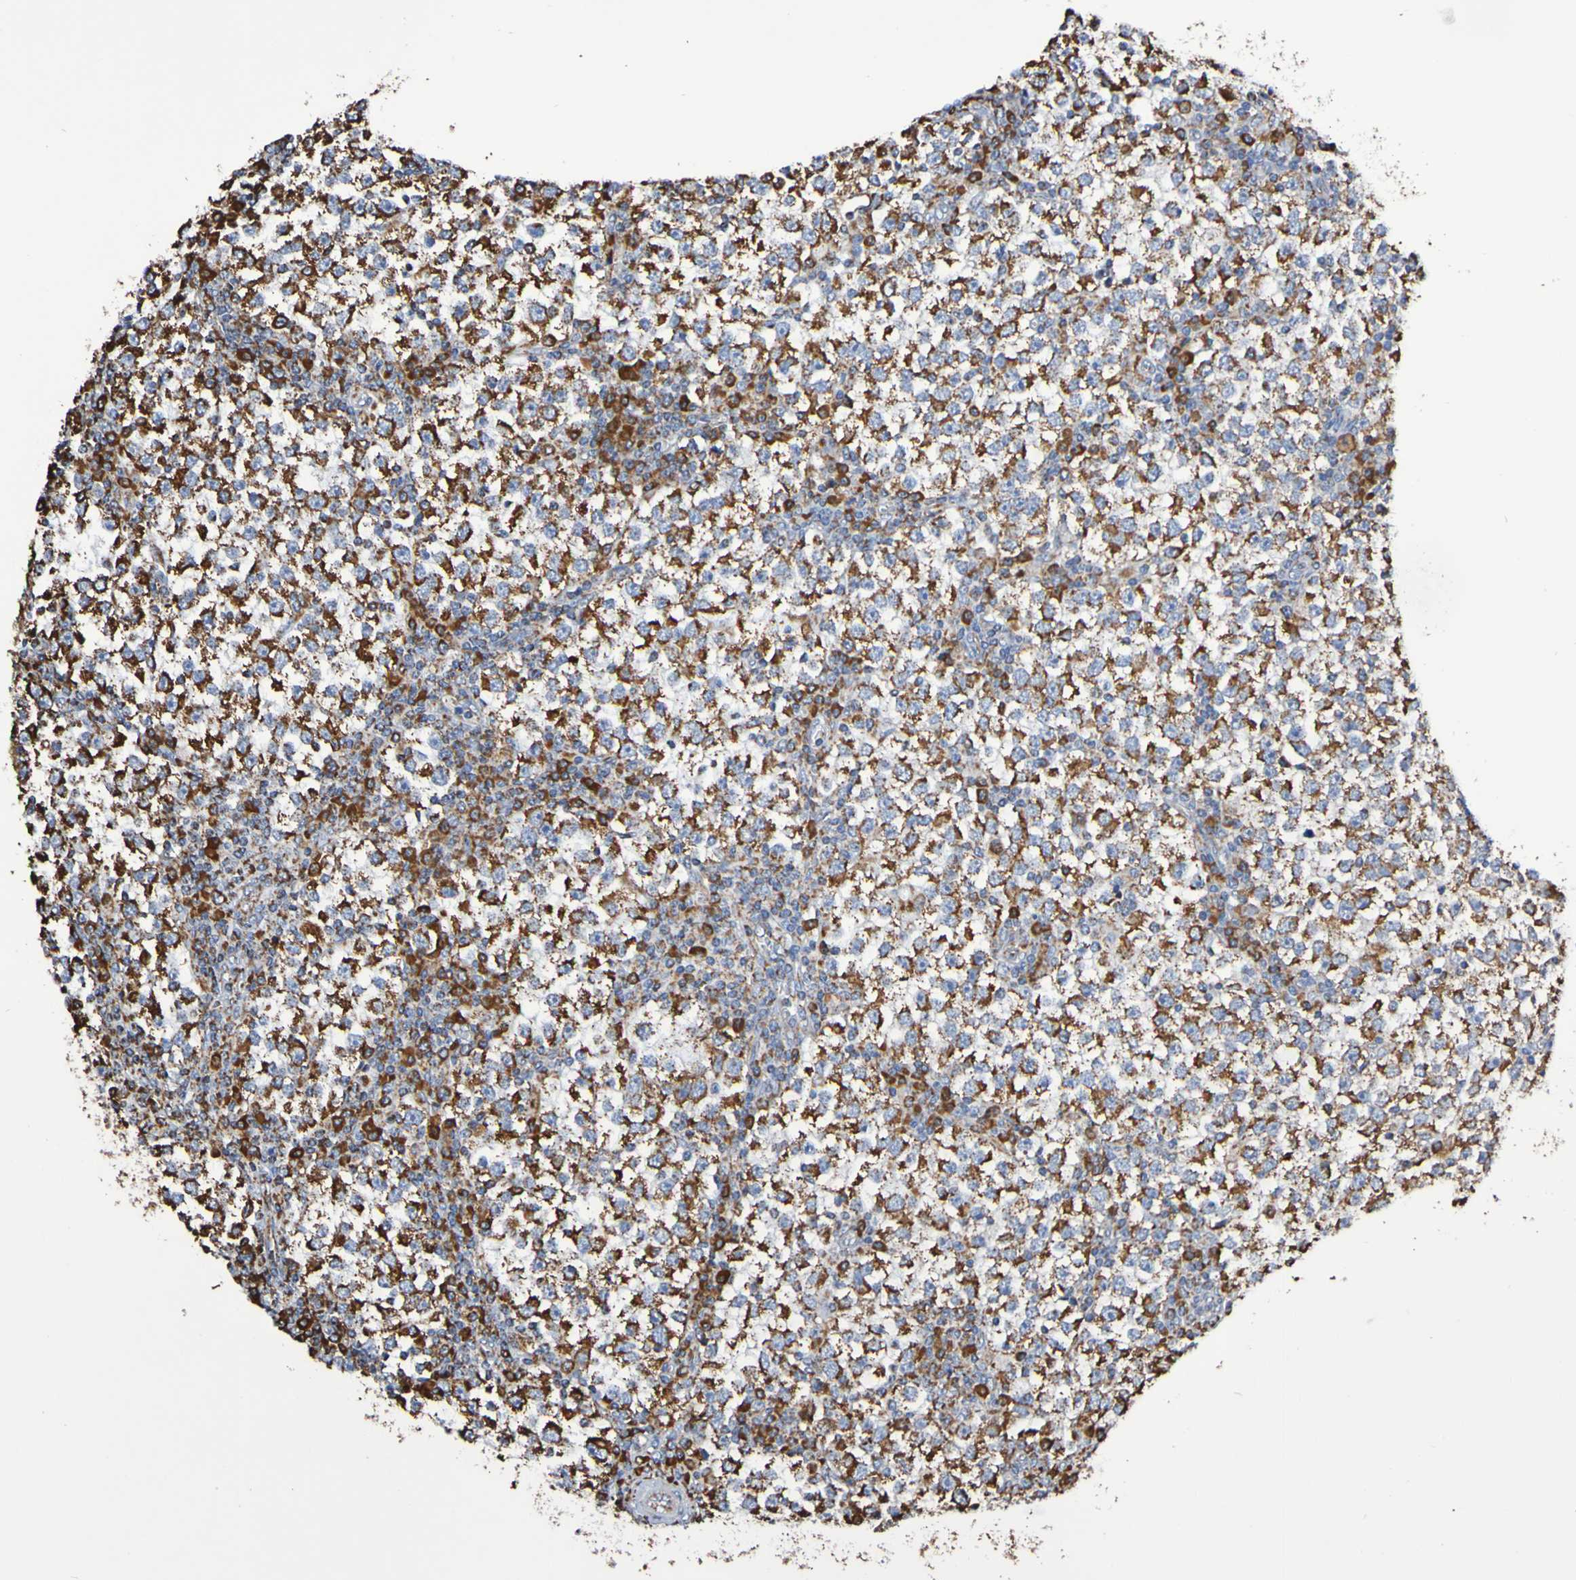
{"staining": {"intensity": "strong", "quantity": ">75%", "location": "cytoplasmic/membranous"}, "tissue": "testis cancer", "cell_type": "Tumor cells", "image_type": "cancer", "snomed": [{"axis": "morphology", "description": "Seminoma, NOS"}, {"axis": "topography", "description": "Testis"}], "caption": "Seminoma (testis) stained with DAB (3,3'-diaminobenzidine) immunohistochemistry exhibits high levels of strong cytoplasmic/membranous staining in about >75% of tumor cells.", "gene": "IL18R1", "patient": {"sex": "male", "age": 65}}